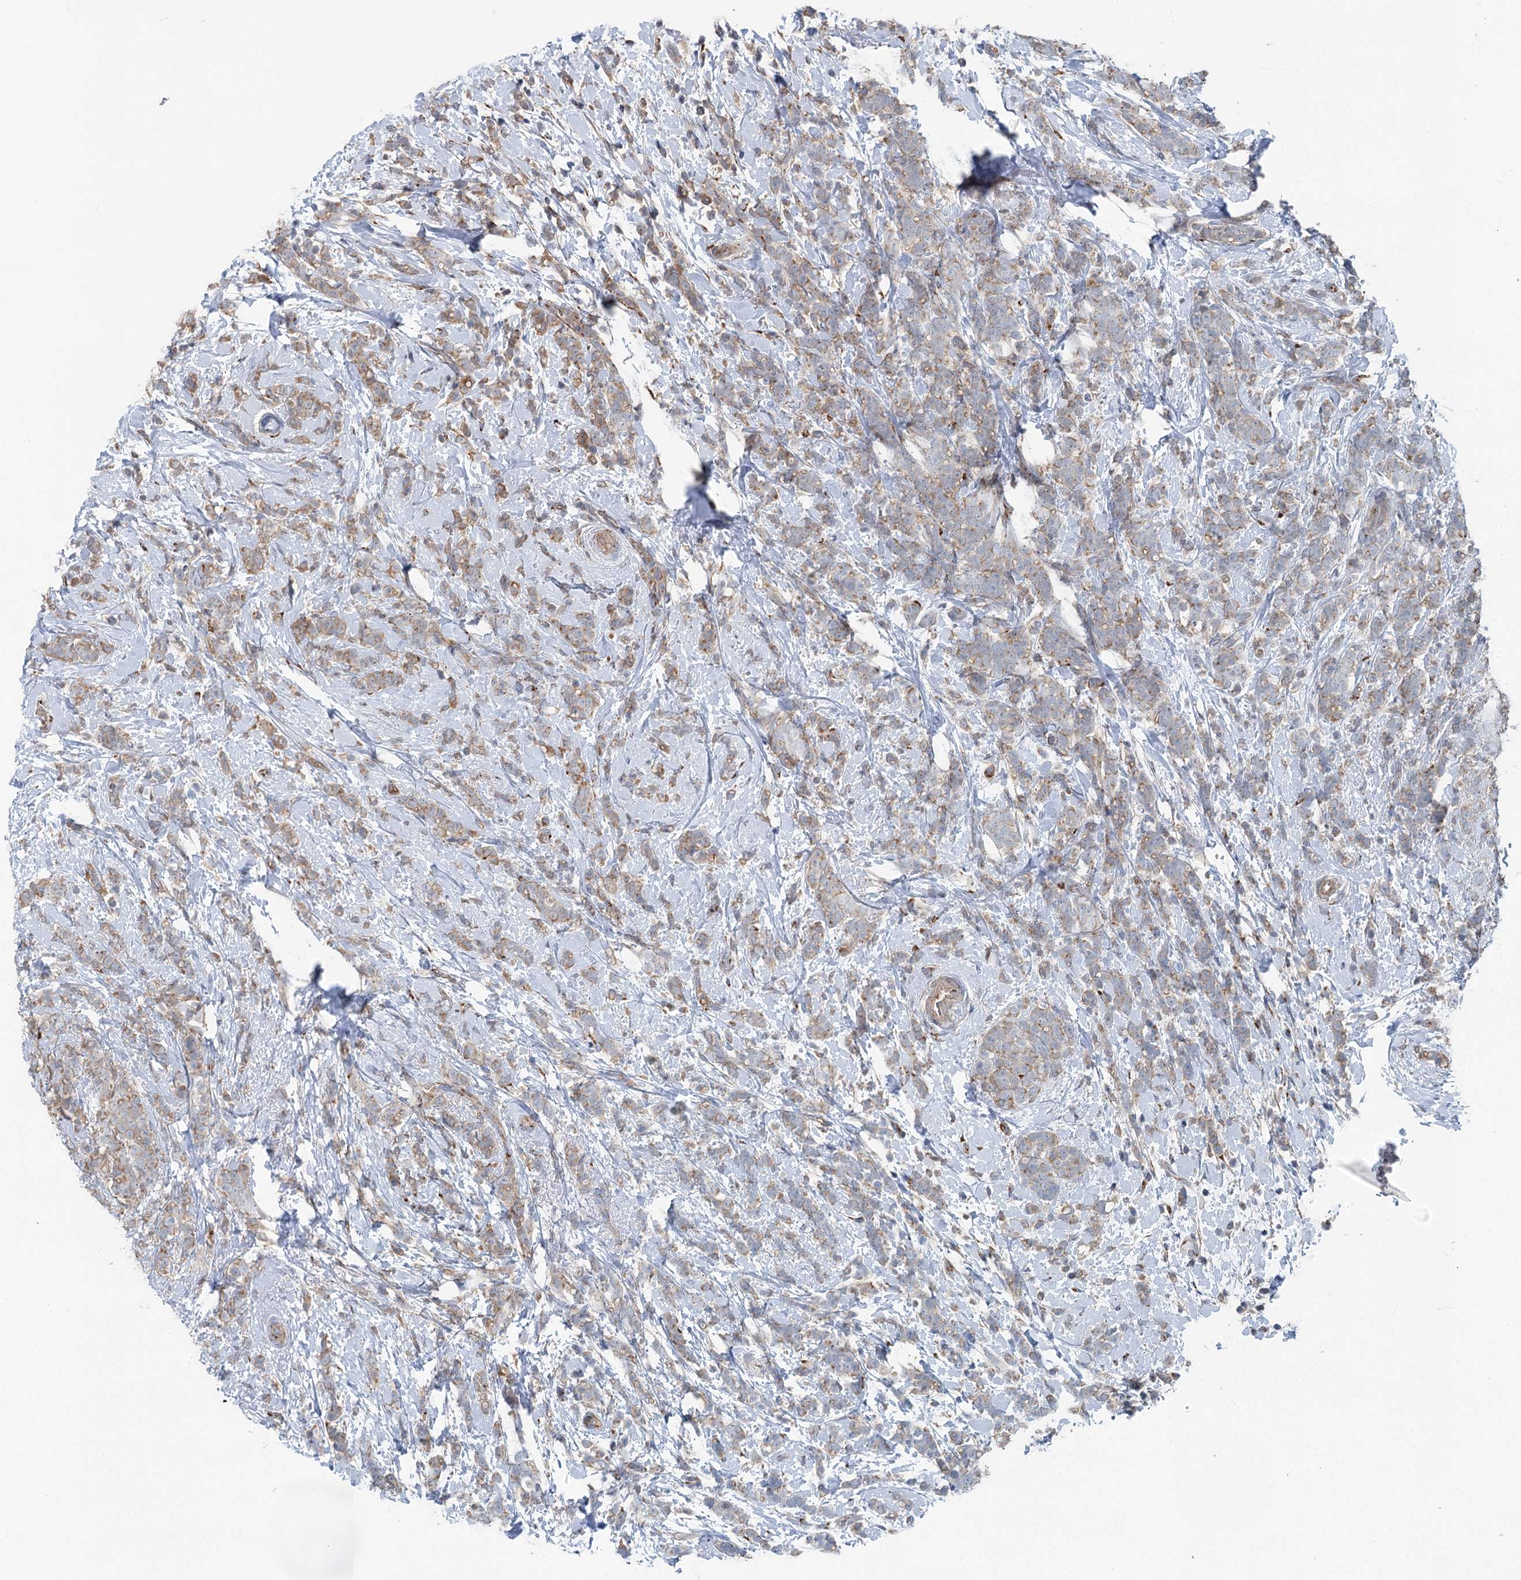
{"staining": {"intensity": "weak", "quantity": "25%-75%", "location": "cytoplasmic/membranous"}, "tissue": "breast cancer", "cell_type": "Tumor cells", "image_type": "cancer", "snomed": [{"axis": "morphology", "description": "Lobular carcinoma"}, {"axis": "topography", "description": "Breast"}], "caption": "Brown immunohistochemical staining in breast cancer (lobular carcinoma) reveals weak cytoplasmic/membranous expression in approximately 25%-75% of tumor cells.", "gene": "ITIH5", "patient": {"sex": "female", "age": 58}}